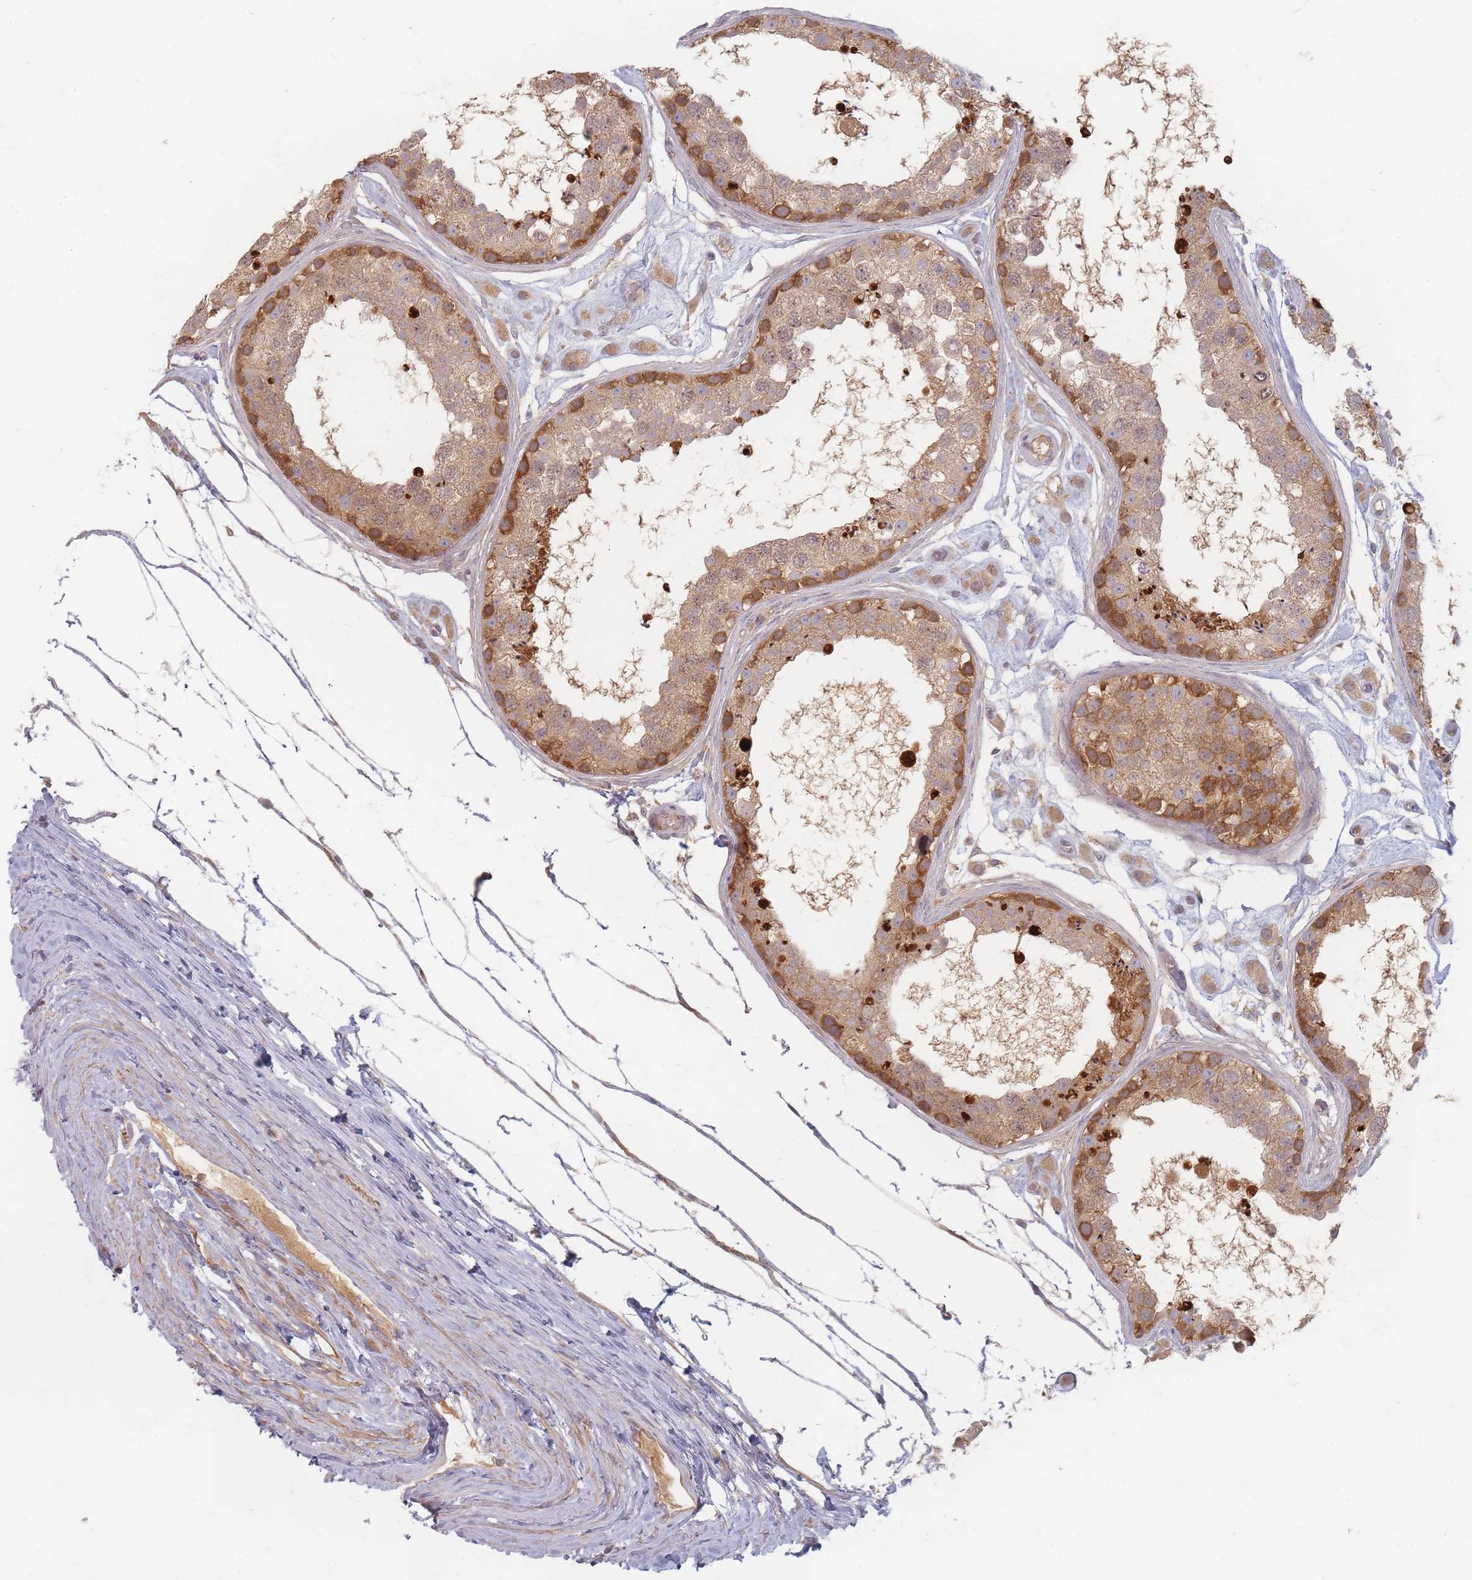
{"staining": {"intensity": "moderate", "quantity": ">75%", "location": "cytoplasmic/membranous"}, "tissue": "testis", "cell_type": "Cells in seminiferous ducts", "image_type": "normal", "snomed": [{"axis": "morphology", "description": "Normal tissue, NOS"}, {"axis": "topography", "description": "Testis"}], "caption": "Human testis stained with a brown dye shows moderate cytoplasmic/membranous positive expression in about >75% of cells in seminiferous ducts.", "gene": "SLC35F3", "patient": {"sex": "male", "age": 25}}